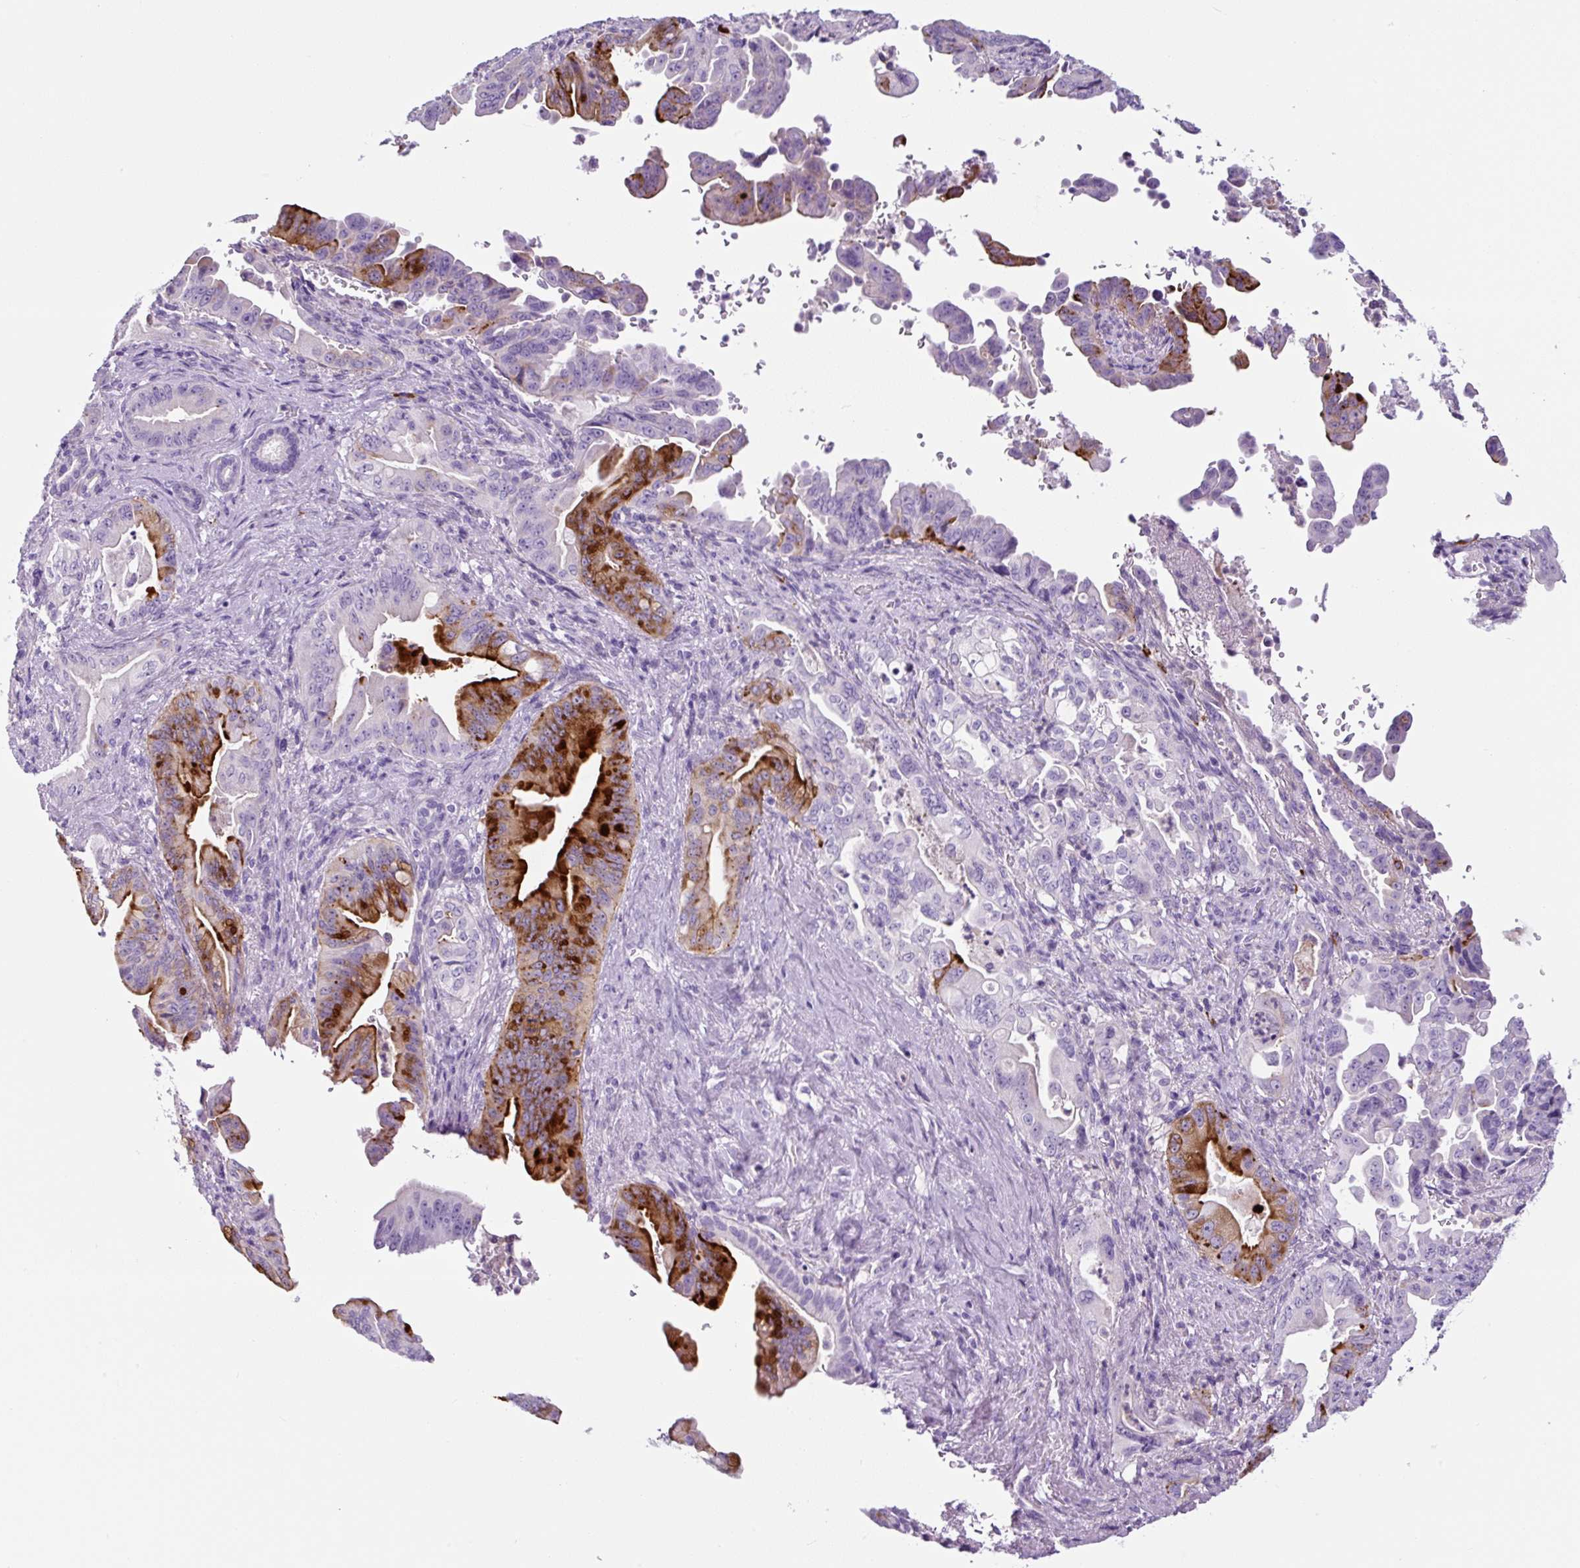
{"staining": {"intensity": "strong", "quantity": "25%-75%", "location": "cytoplasmic/membranous"}, "tissue": "pancreatic cancer", "cell_type": "Tumor cells", "image_type": "cancer", "snomed": [{"axis": "morphology", "description": "Adenocarcinoma, NOS"}, {"axis": "topography", "description": "Pancreas"}], "caption": "DAB (3,3'-diaminobenzidine) immunohistochemical staining of human pancreatic cancer displays strong cytoplasmic/membranous protein expression in about 25%-75% of tumor cells.", "gene": "RNF212B", "patient": {"sex": "male", "age": 70}}